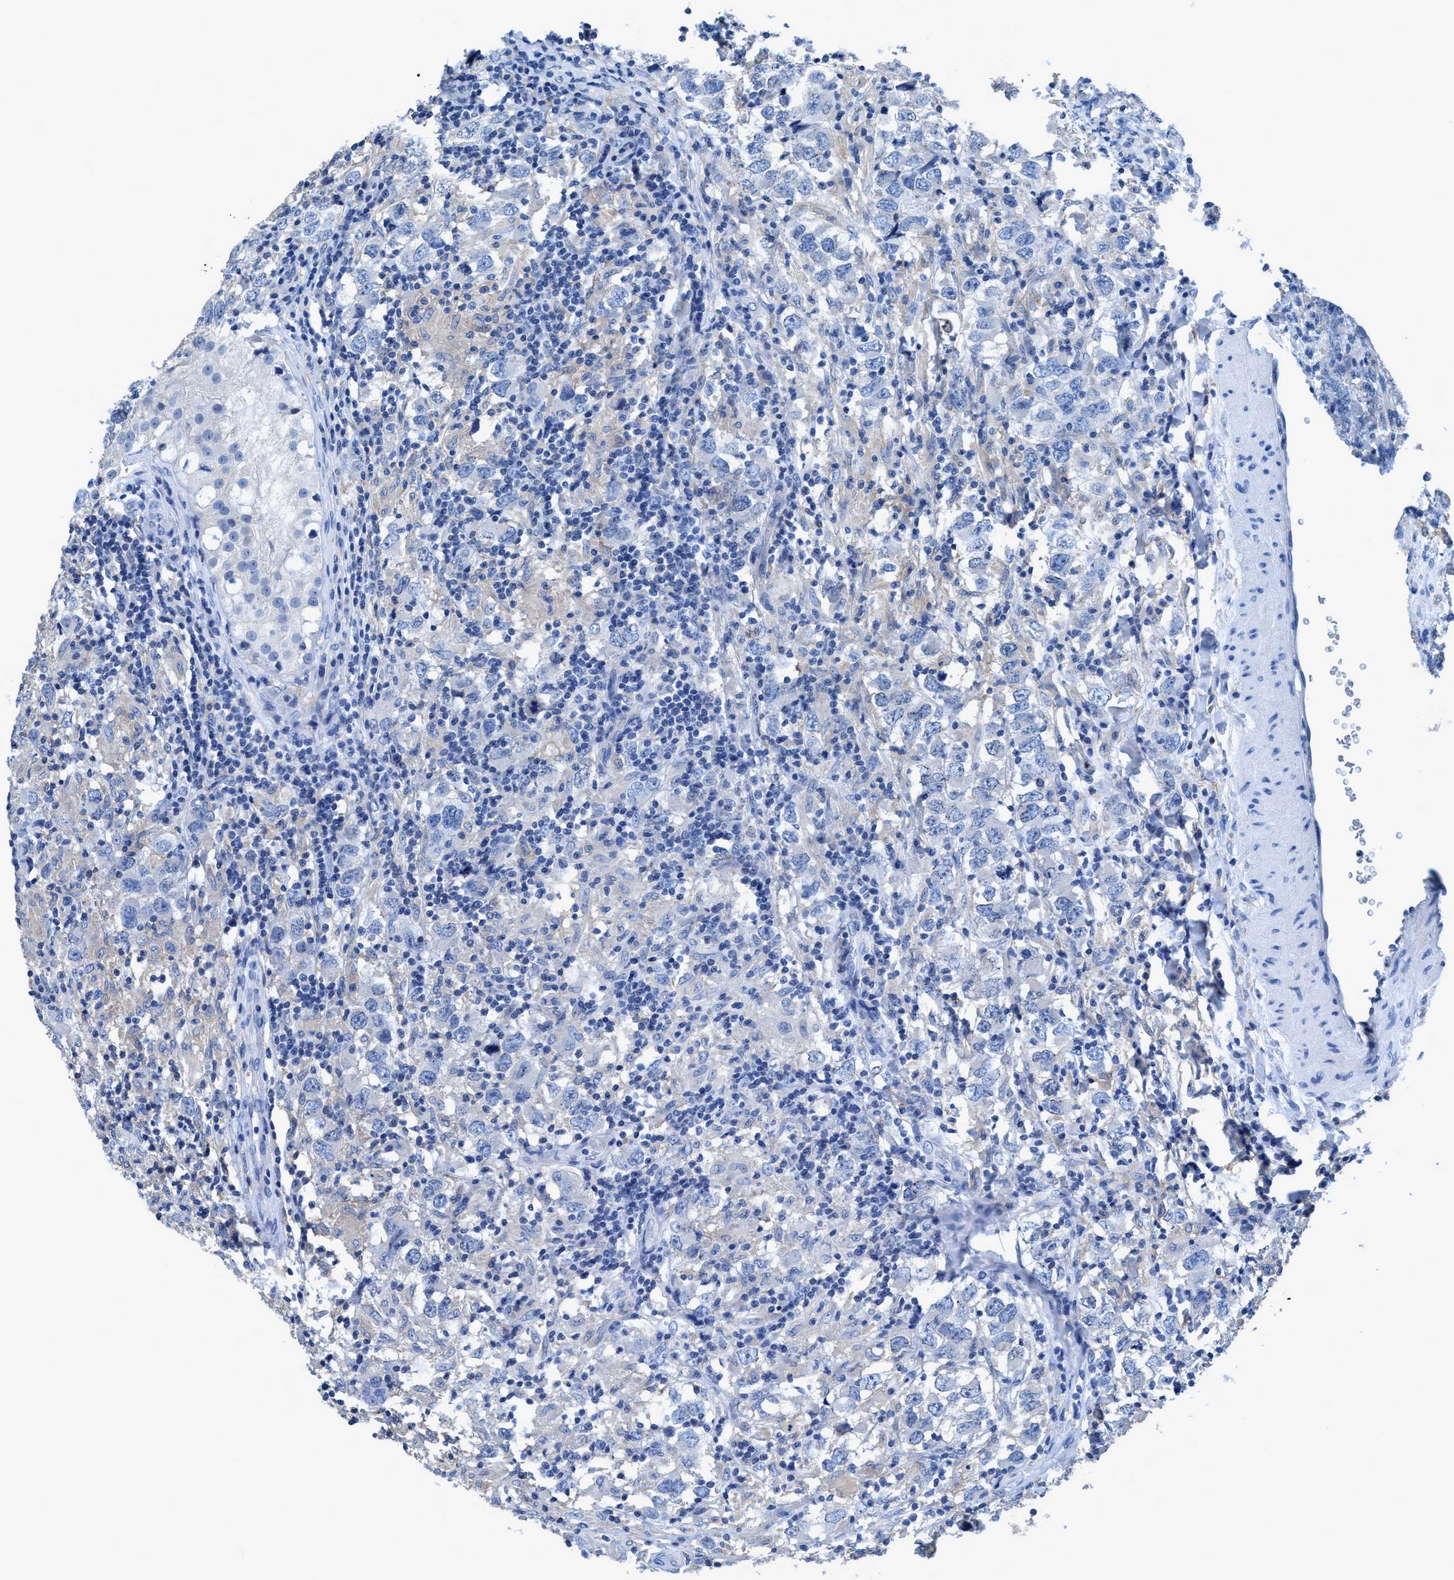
{"staining": {"intensity": "negative", "quantity": "none", "location": "none"}, "tissue": "testis cancer", "cell_type": "Tumor cells", "image_type": "cancer", "snomed": [{"axis": "morphology", "description": "Carcinoma, Embryonal, NOS"}, {"axis": "topography", "description": "Testis"}], "caption": "Testis cancer (embryonal carcinoma) was stained to show a protein in brown. There is no significant expression in tumor cells.", "gene": "DNAI1", "patient": {"sex": "male", "age": 21}}